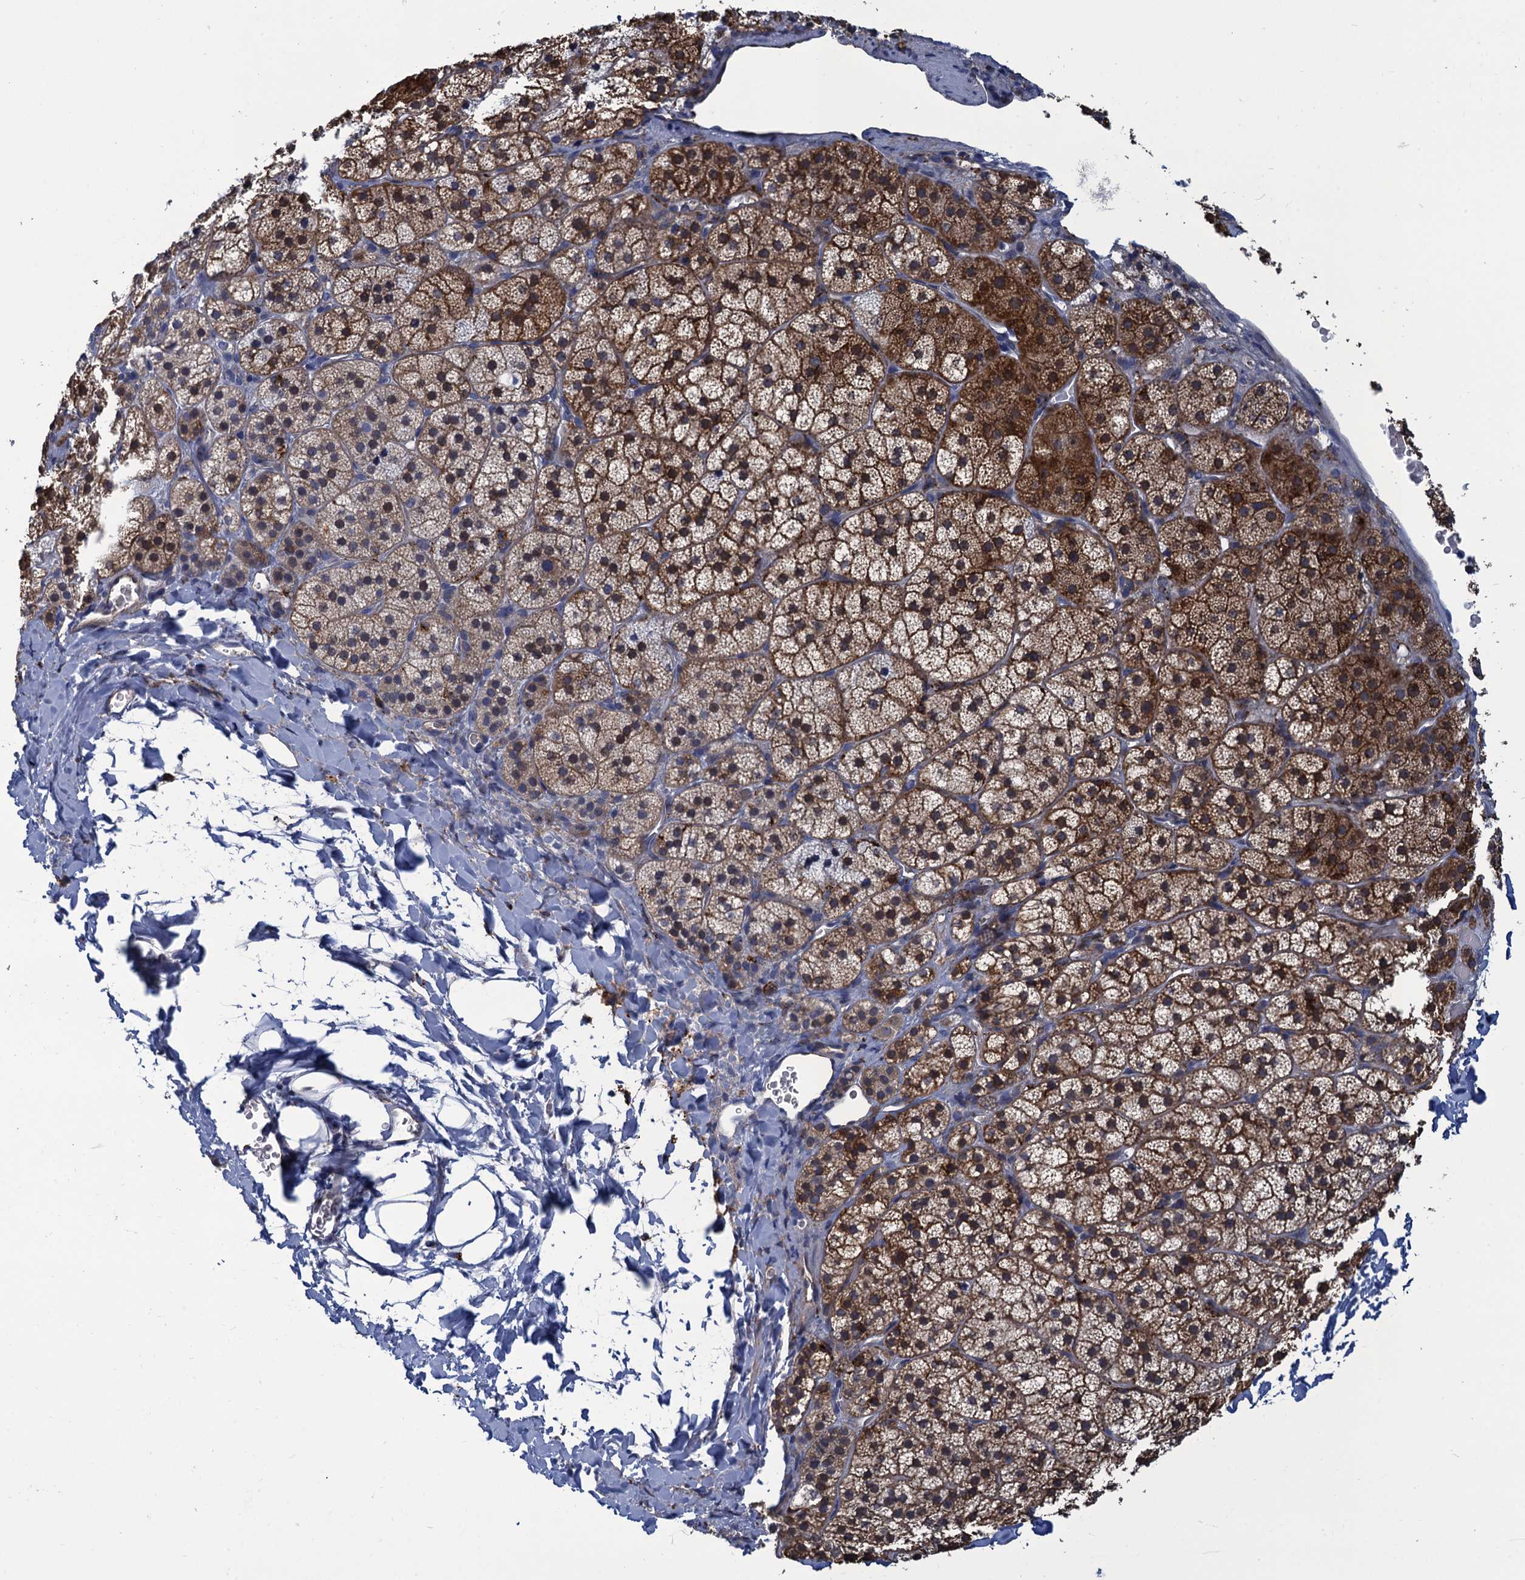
{"staining": {"intensity": "strong", "quantity": "25%-75%", "location": "cytoplasmic/membranous"}, "tissue": "adrenal gland", "cell_type": "Glandular cells", "image_type": "normal", "snomed": [{"axis": "morphology", "description": "Normal tissue, NOS"}, {"axis": "topography", "description": "Adrenal gland"}], "caption": "Glandular cells demonstrate strong cytoplasmic/membranous expression in about 25%-75% of cells in unremarkable adrenal gland. The protein of interest is shown in brown color, while the nuclei are stained blue.", "gene": "DNHD1", "patient": {"sex": "female", "age": 44}}